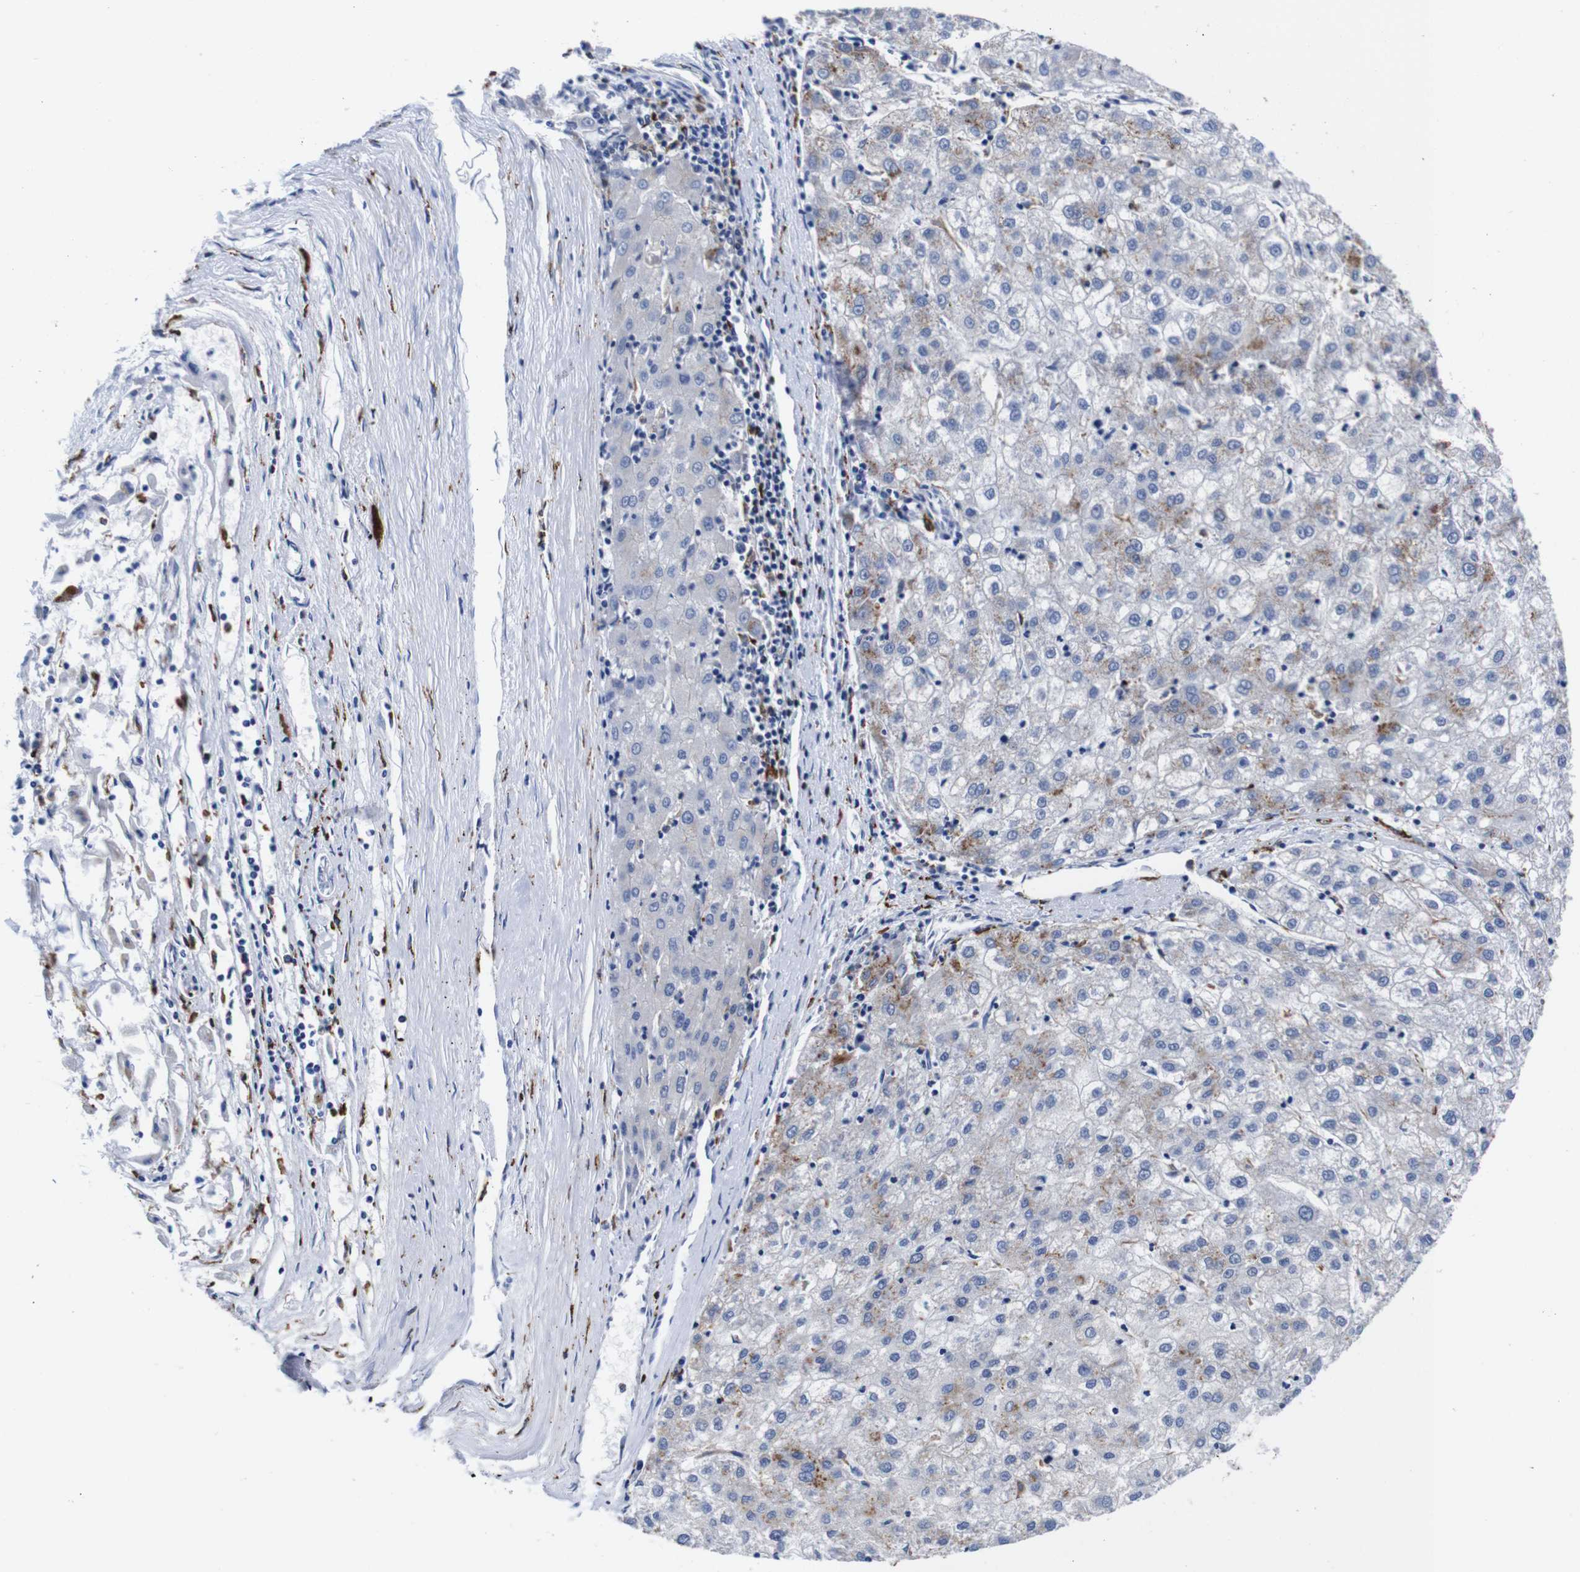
{"staining": {"intensity": "moderate", "quantity": "<25%", "location": "cytoplasmic/membranous"}, "tissue": "liver cancer", "cell_type": "Tumor cells", "image_type": "cancer", "snomed": [{"axis": "morphology", "description": "Carcinoma, Hepatocellular, NOS"}, {"axis": "topography", "description": "Liver"}], "caption": "The photomicrograph reveals immunohistochemical staining of liver cancer. There is moderate cytoplasmic/membranous staining is seen in about <25% of tumor cells. The staining was performed using DAB (3,3'-diaminobenzidine) to visualize the protein expression in brown, while the nuclei were stained in blue with hematoxylin (Magnification: 20x).", "gene": "HLA-DMB", "patient": {"sex": "male", "age": 72}}